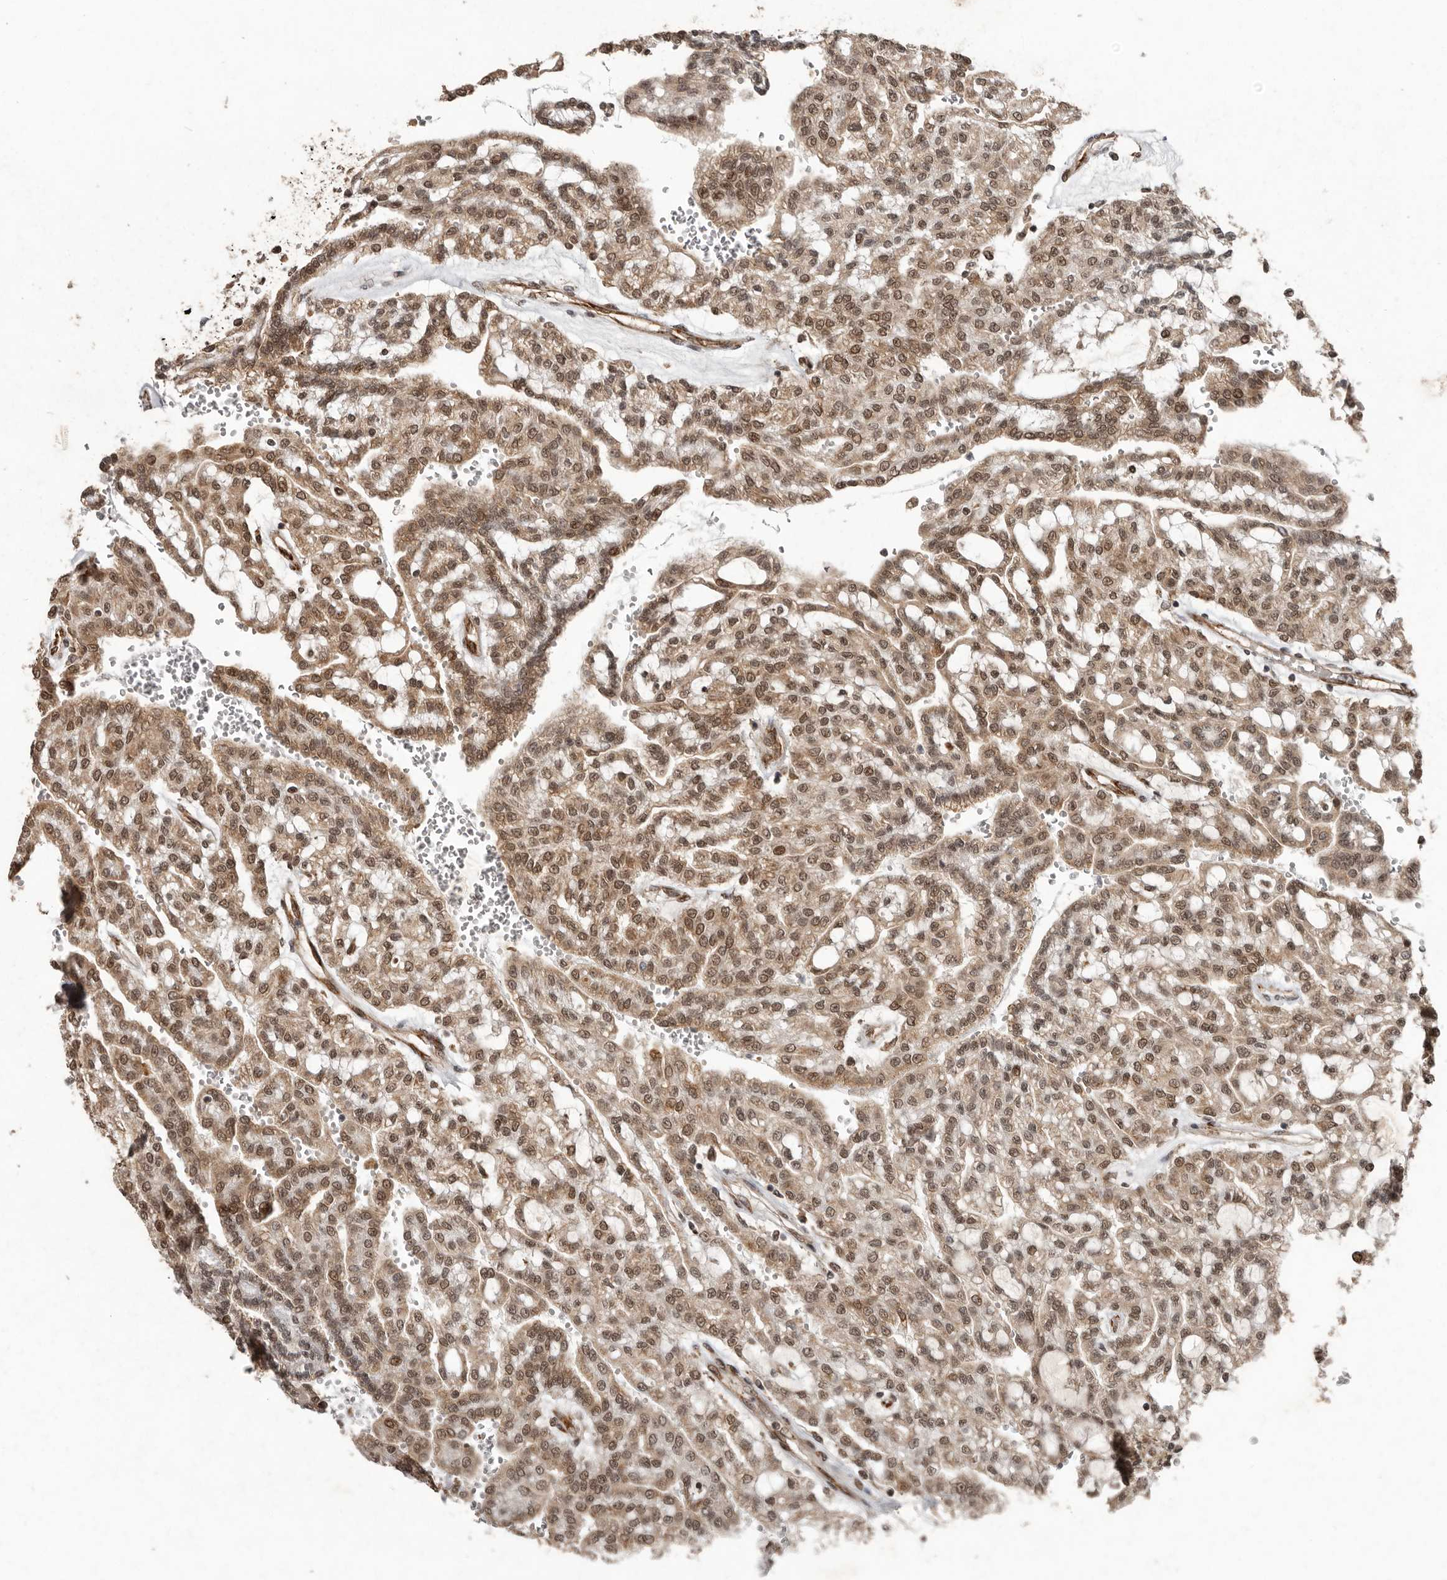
{"staining": {"intensity": "moderate", "quantity": ">75%", "location": "cytoplasmic/membranous,nuclear"}, "tissue": "renal cancer", "cell_type": "Tumor cells", "image_type": "cancer", "snomed": [{"axis": "morphology", "description": "Adenocarcinoma, NOS"}, {"axis": "topography", "description": "Kidney"}], "caption": "Immunohistochemistry image of neoplastic tissue: human adenocarcinoma (renal) stained using immunohistochemistry (IHC) shows medium levels of moderate protein expression localized specifically in the cytoplasmic/membranous and nuclear of tumor cells, appearing as a cytoplasmic/membranous and nuclear brown color.", "gene": "LRGUK", "patient": {"sex": "male", "age": 63}}